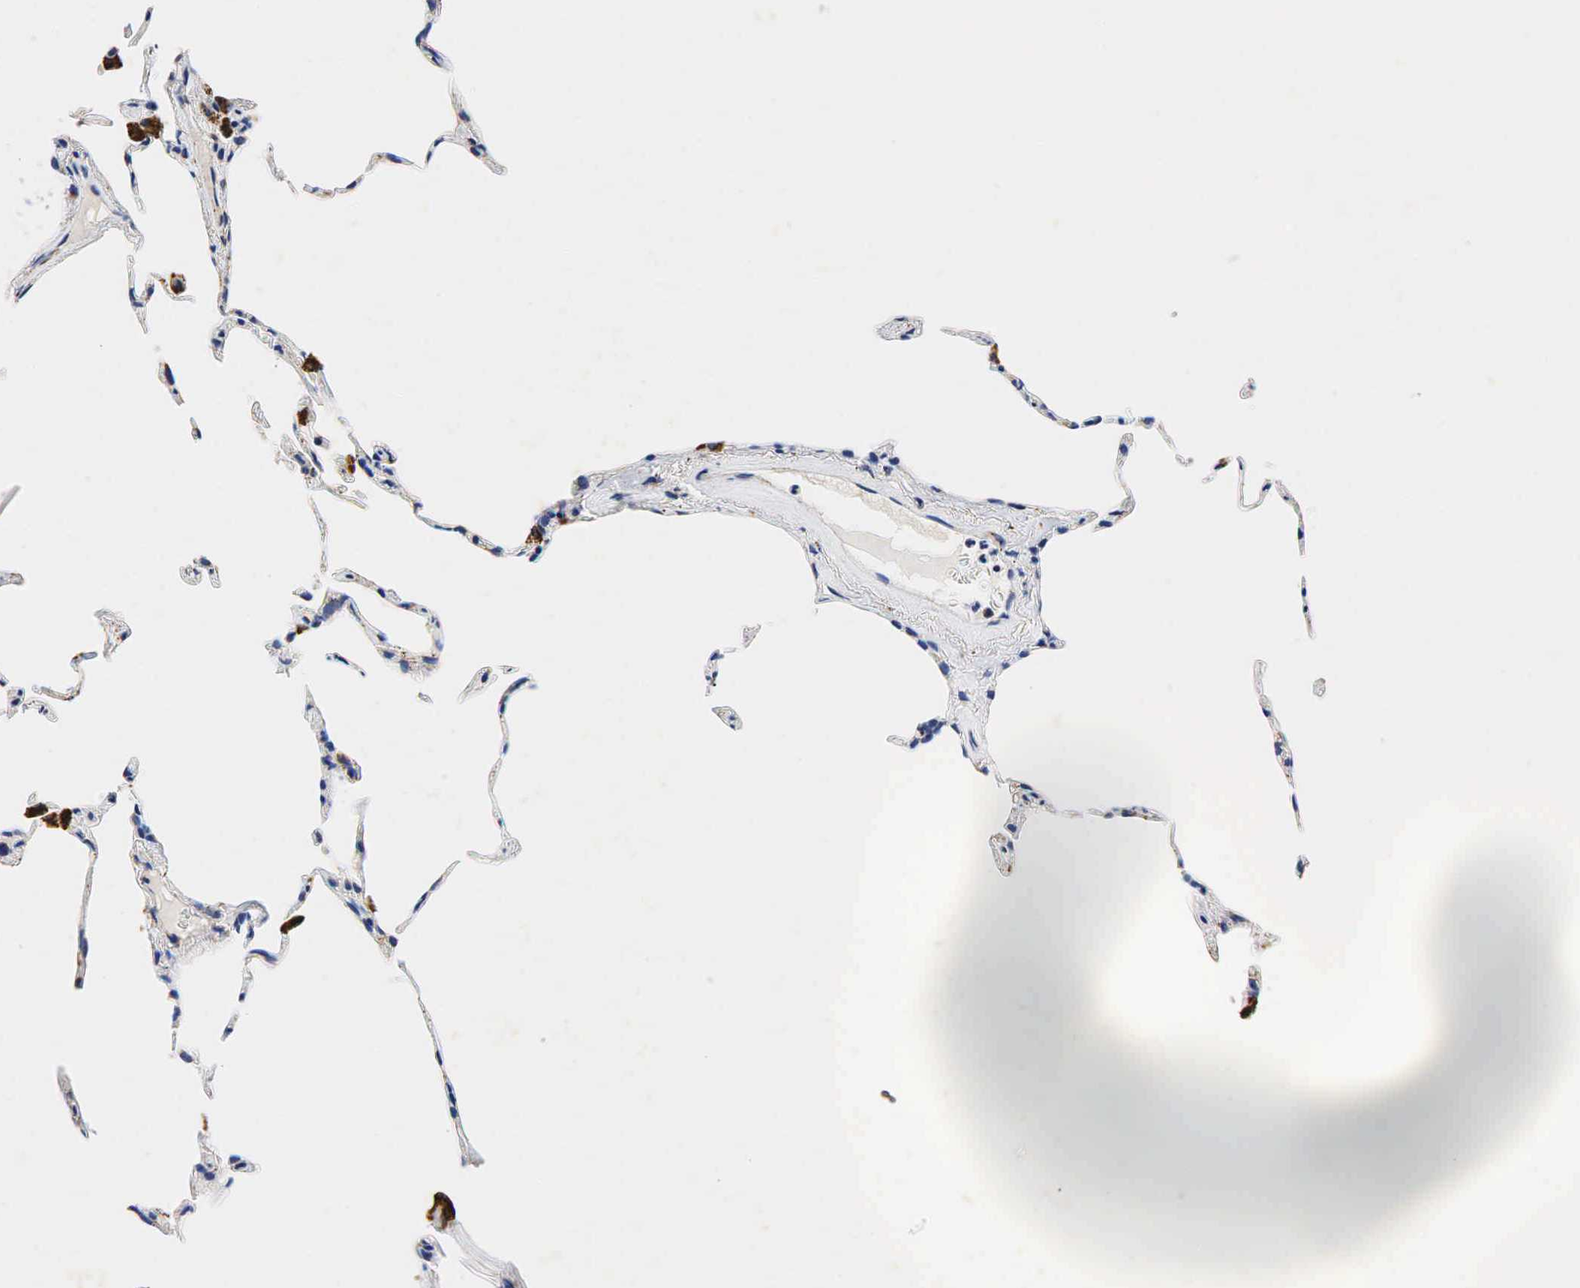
{"staining": {"intensity": "negative", "quantity": "none", "location": "none"}, "tissue": "lung", "cell_type": "Alveolar cells", "image_type": "normal", "snomed": [{"axis": "morphology", "description": "Normal tissue, NOS"}, {"axis": "topography", "description": "Lung"}], "caption": "DAB immunohistochemical staining of benign human lung exhibits no significant expression in alveolar cells. Brightfield microscopy of IHC stained with DAB (3,3'-diaminobenzidine) (brown) and hematoxylin (blue), captured at high magnification.", "gene": "SYP", "patient": {"sex": "female", "age": 75}}